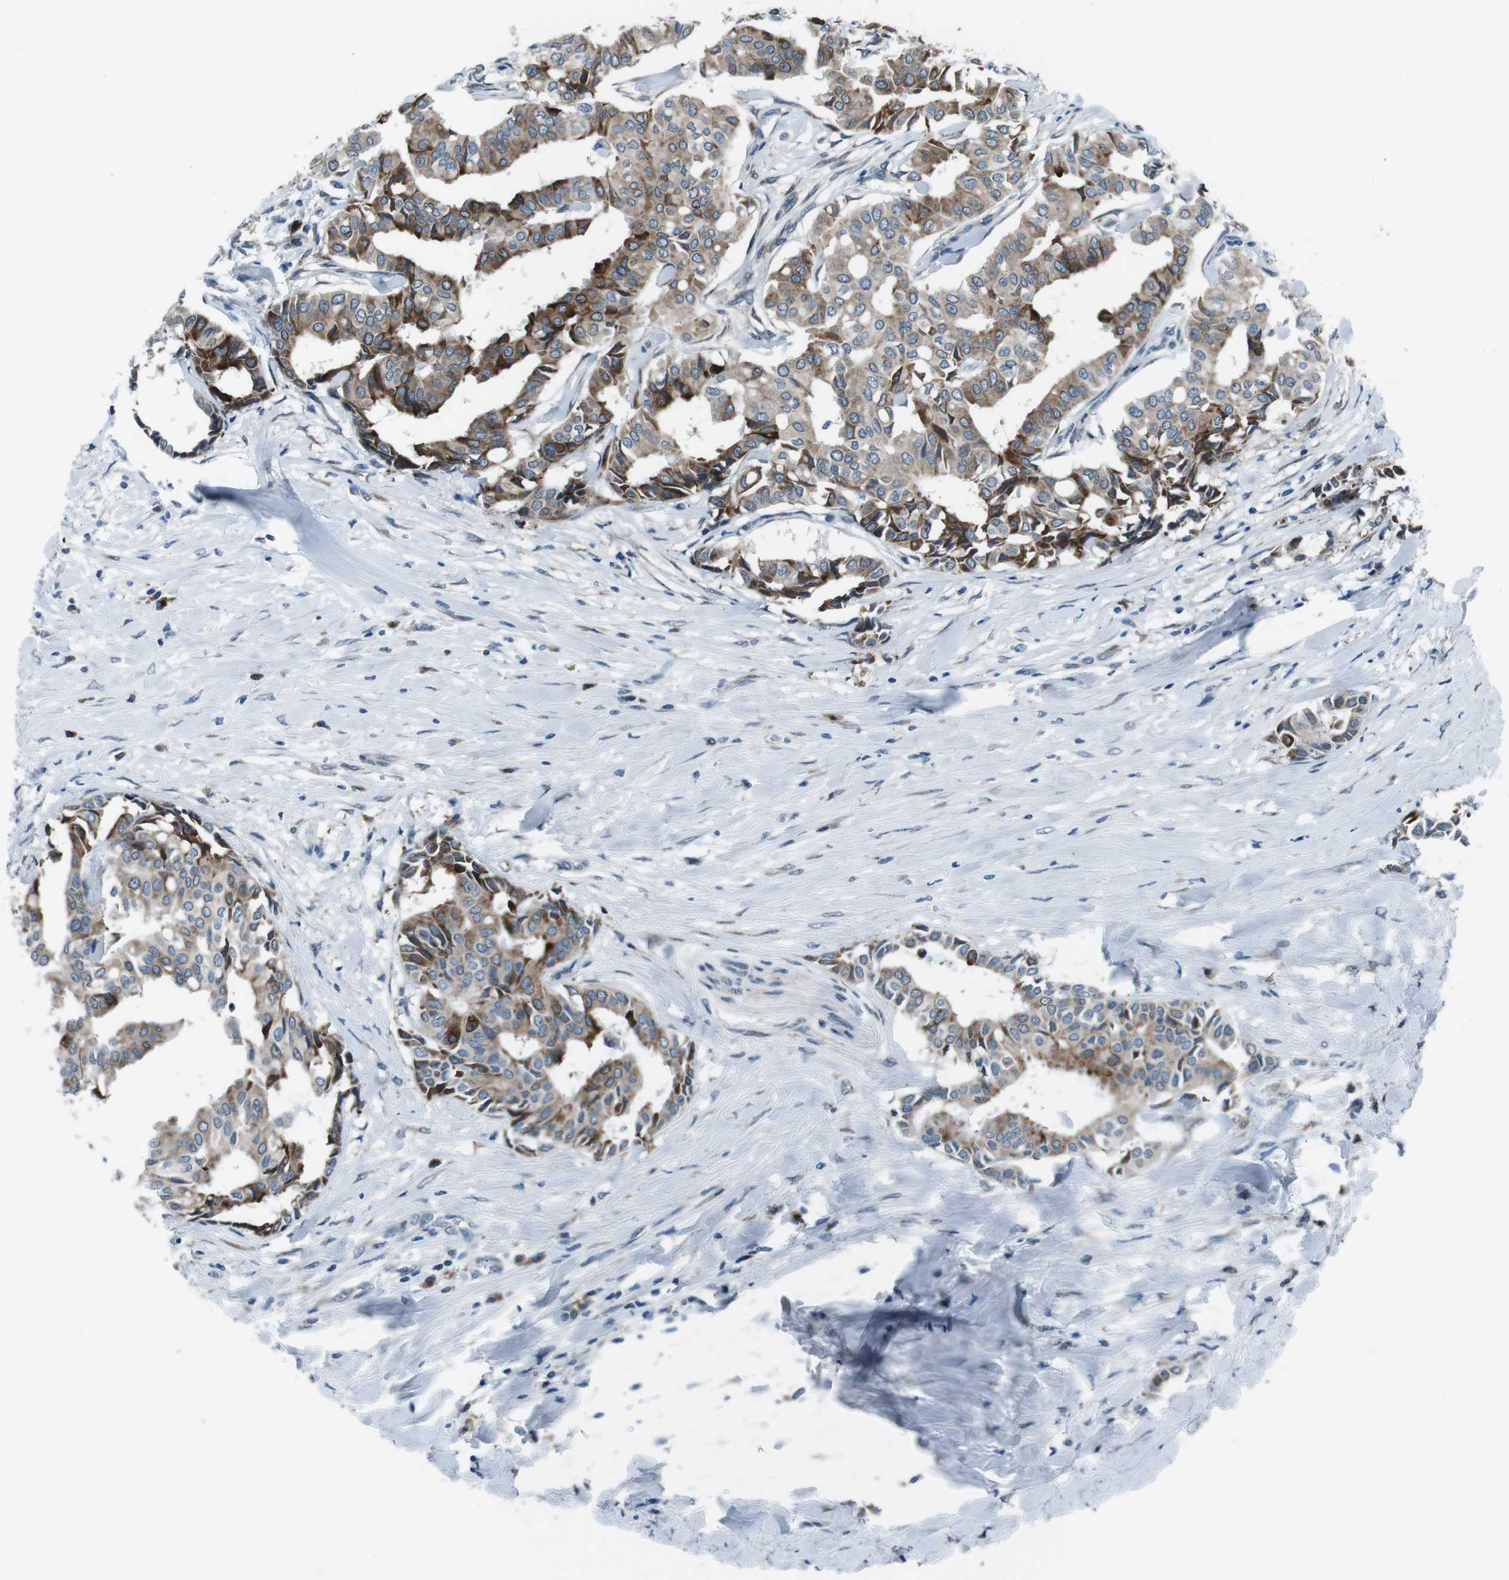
{"staining": {"intensity": "strong", "quantity": ">75%", "location": "cytoplasmic/membranous"}, "tissue": "head and neck cancer", "cell_type": "Tumor cells", "image_type": "cancer", "snomed": [{"axis": "morphology", "description": "Adenocarcinoma, NOS"}, {"axis": "topography", "description": "Salivary gland"}, {"axis": "topography", "description": "Head-Neck"}], "caption": "Immunohistochemical staining of adenocarcinoma (head and neck) exhibits high levels of strong cytoplasmic/membranous protein expression in approximately >75% of tumor cells.", "gene": "NUCB2", "patient": {"sex": "female", "age": 59}}